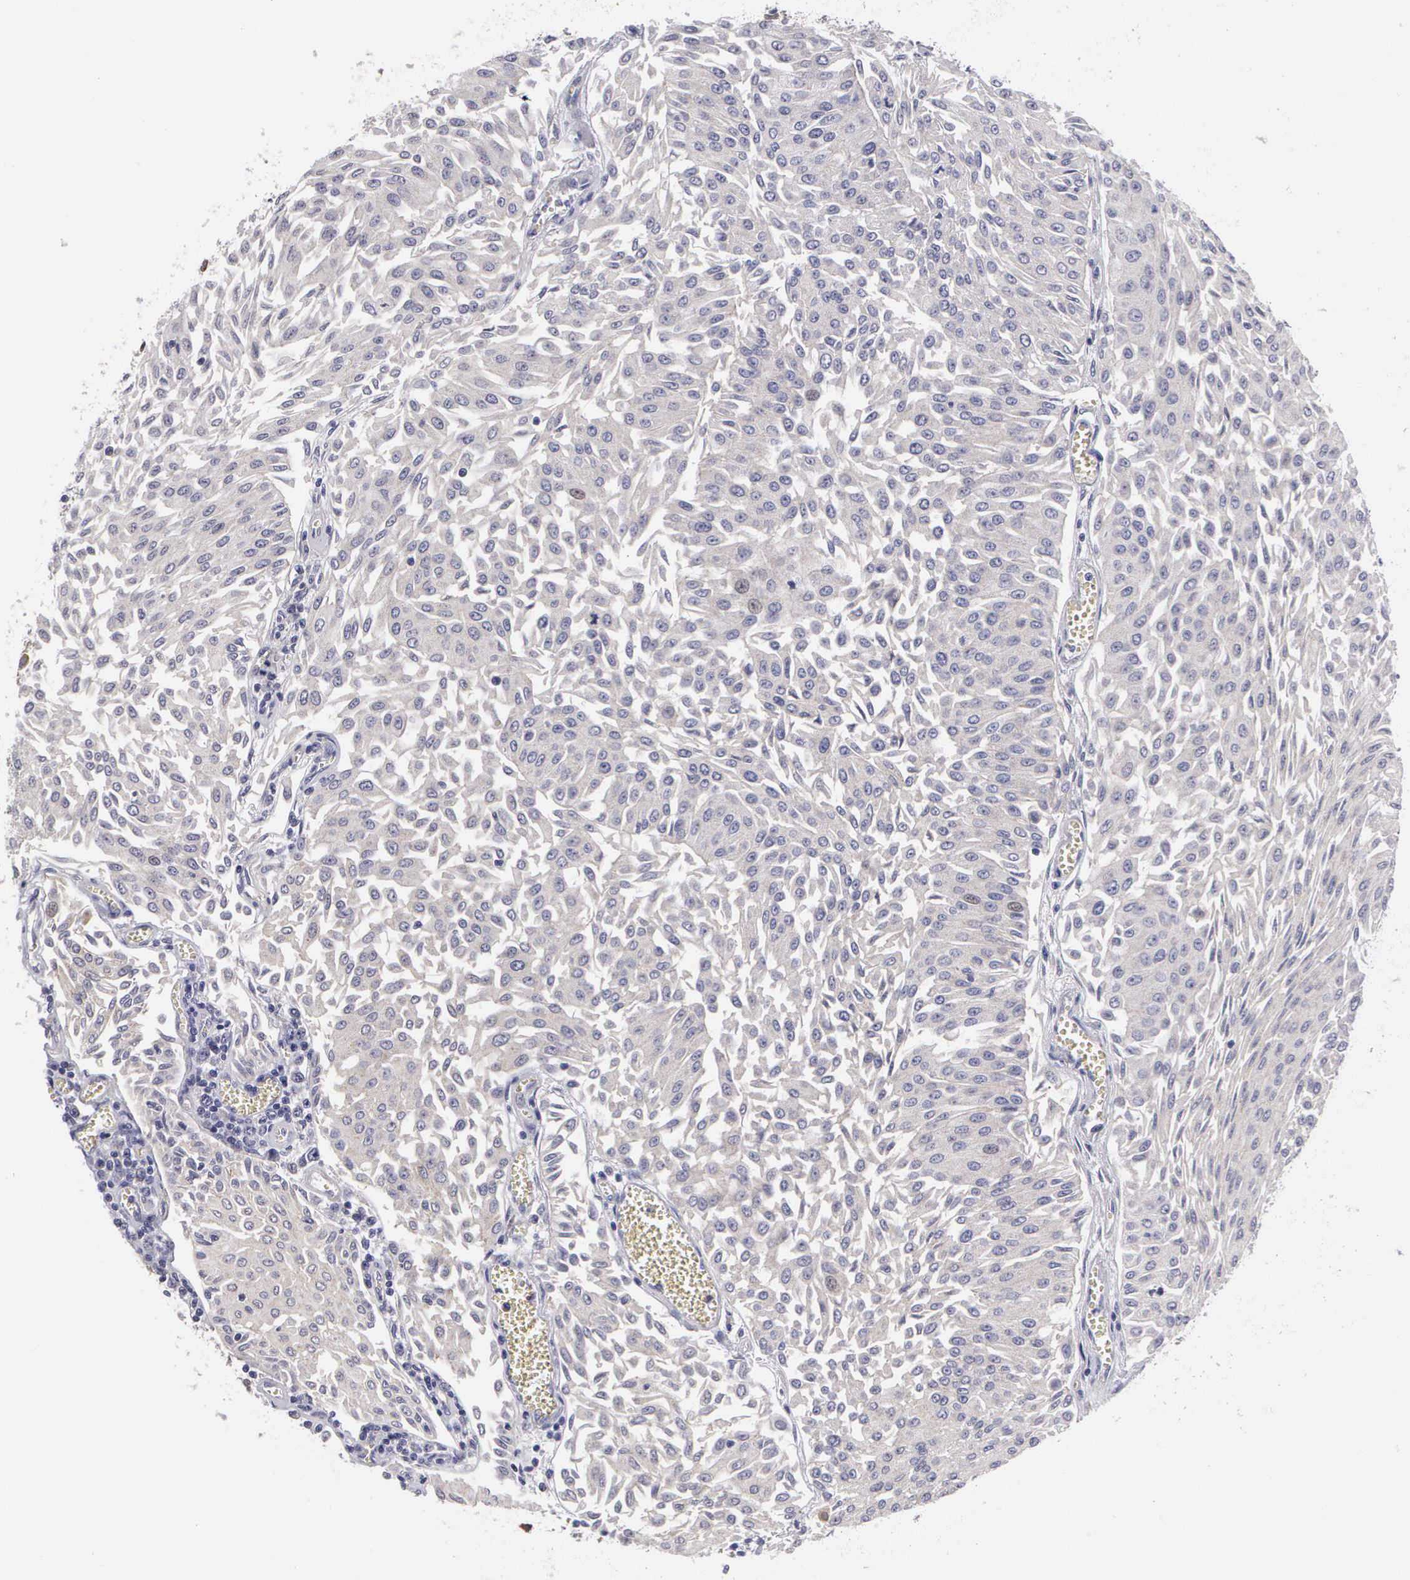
{"staining": {"intensity": "weak", "quantity": ">75%", "location": "cytoplasmic/membranous"}, "tissue": "urothelial cancer", "cell_type": "Tumor cells", "image_type": "cancer", "snomed": [{"axis": "morphology", "description": "Urothelial carcinoma, Low grade"}, {"axis": "topography", "description": "Urinary bladder"}], "caption": "About >75% of tumor cells in urothelial carcinoma (low-grade) display weak cytoplasmic/membranous protein expression as visualized by brown immunohistochemical staining.", "gene": "GRIPAP1", "patient": {"sex": "male", "age": 86}}